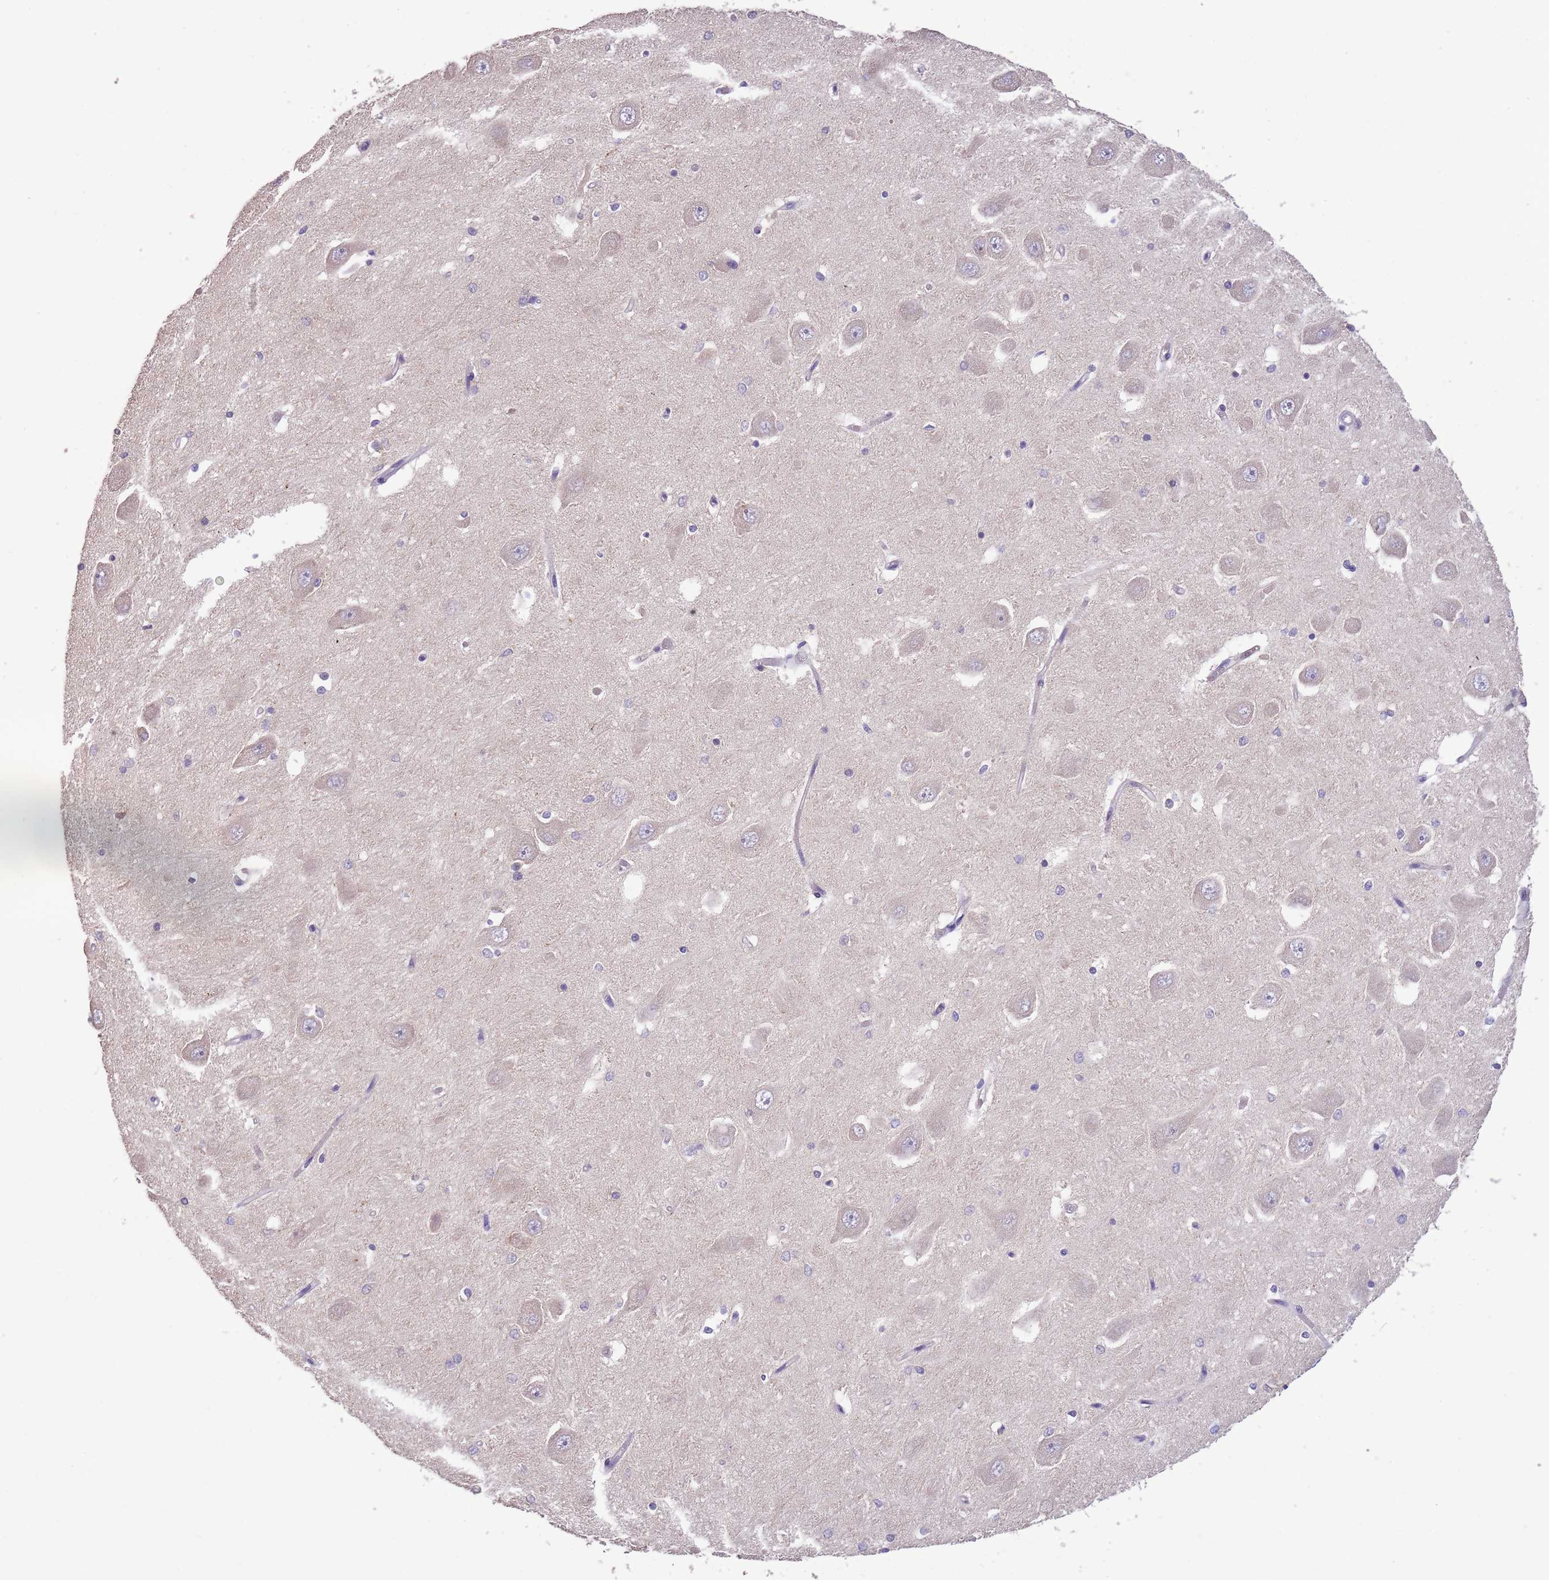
{"staining": {"intensity": "negative", "quantity": "none", "location": "none"}, "tissue": "hippocampus", "cell_type": "Glial cells", "image_type": "normal", "snomed": [{"axis": "morphology", "description": "Normal tissue, NOS"}, {"axis": "topography", "description": "Hippocampus"}], "caption": "The micrograph reveals no significant staining in glial cells of hippocampus. The staining is performed using DAB (3,3'-diaminobenzidine) brown chromogen with nuclei counter-stained in using hematoxylin.", "gene": "ZNF658", "patient": {"sex": "male", "age": 45}}